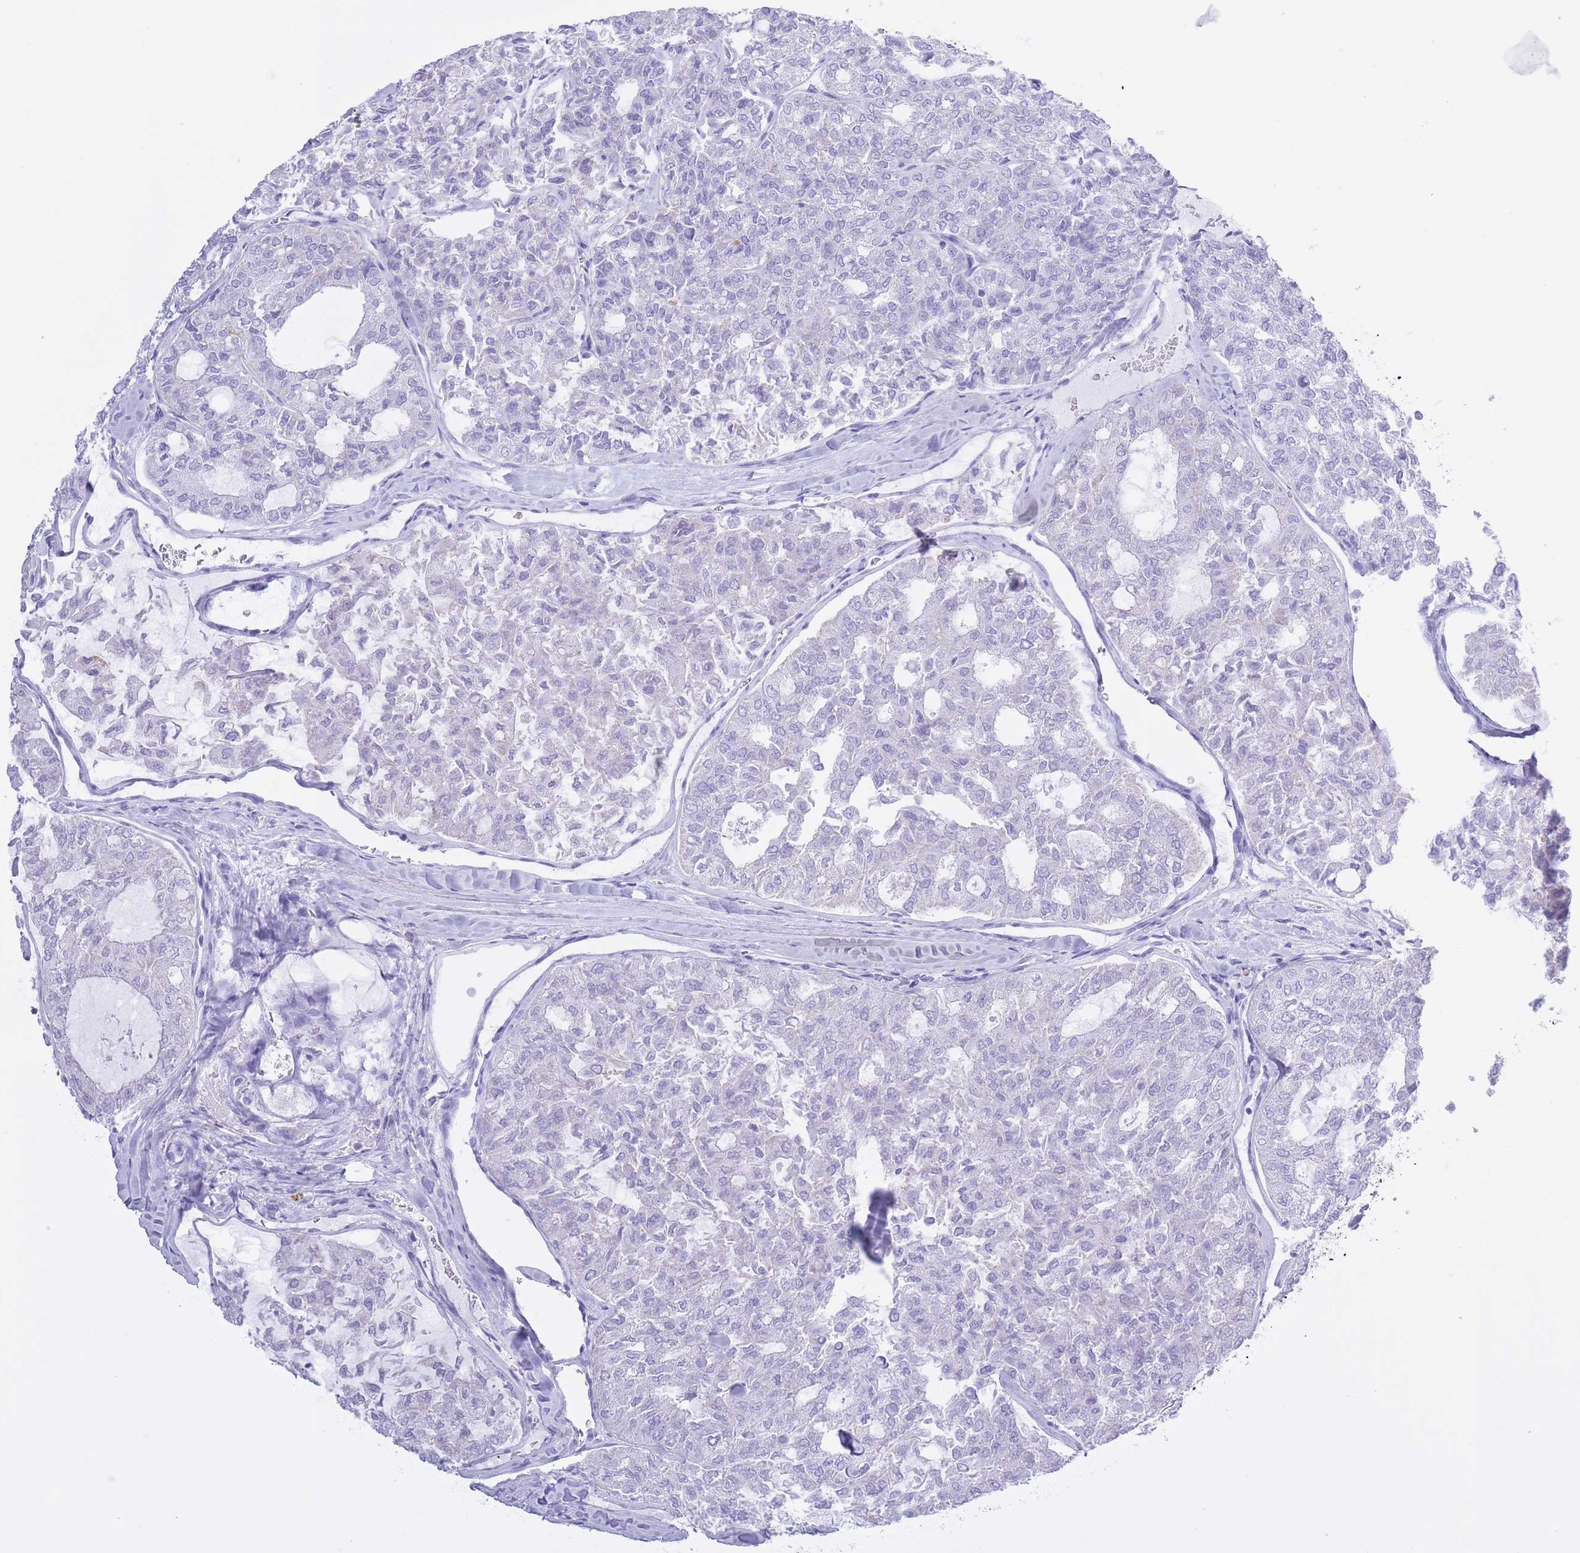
{"staining": {"intensity": "negative", "quantity": "none", "location": "none"}, "tissue": "thyroid cancer", "cell_type": "Tumor cells", "image_type": "cancer", "snomed": [{"axis": "morphology", "description": "Follicular adenoma carcinoma, NOS"}, {"axis": "topography", "description": "Thyroid gland"}], "caption": "Tumor cells show no significant positivity in thyroid follicular adenoma carcinoma.", "gene": "AP3S2", "patient": {"sex": "male", "age": 75}}